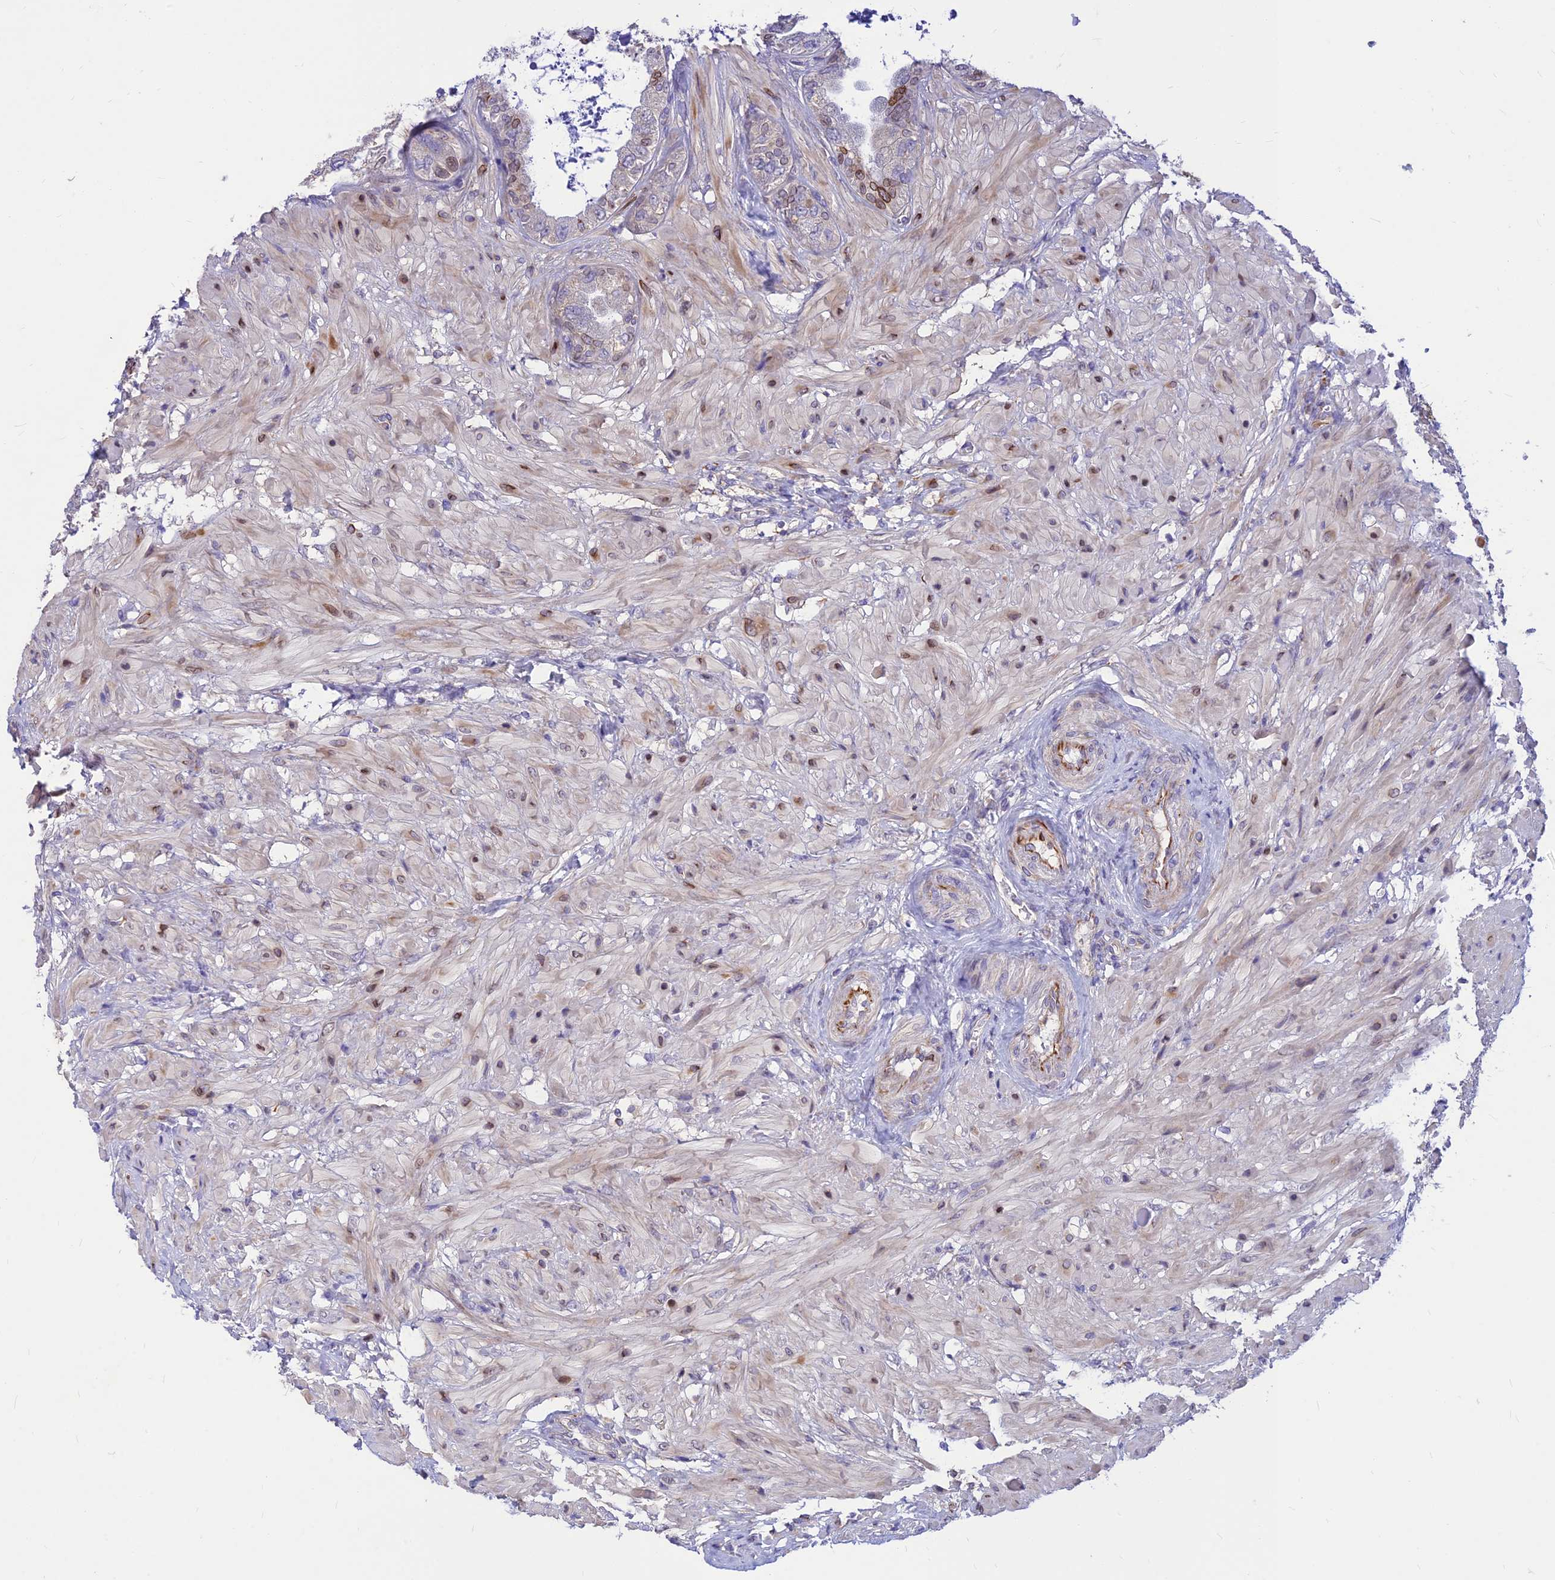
{"staining": {"intensity": "moderate", "quantity": "<25%", "location": "cytoplasmic/membranous,nuclear"}, "tissue": "seminal vesicle", "cell_type": "Glandular cells", "image_type": "normal", "snomed": [{"axis": "morphology", "description": "Normal tissue, NOS"}, {"axis": "topography", "description": "Seminal veicle"}], "caption": "DAB immunohistochemical staining of normal seminal vesicle displays moderate cytoplasmic/membranous,nuclear protein expression in approximately <25% of glandular cells. (DAB IHC, brown staining for protein, blue staining for nuclei).", "gene": "ST8SIA5", "patient": {"sex": "male", "age": 63}}